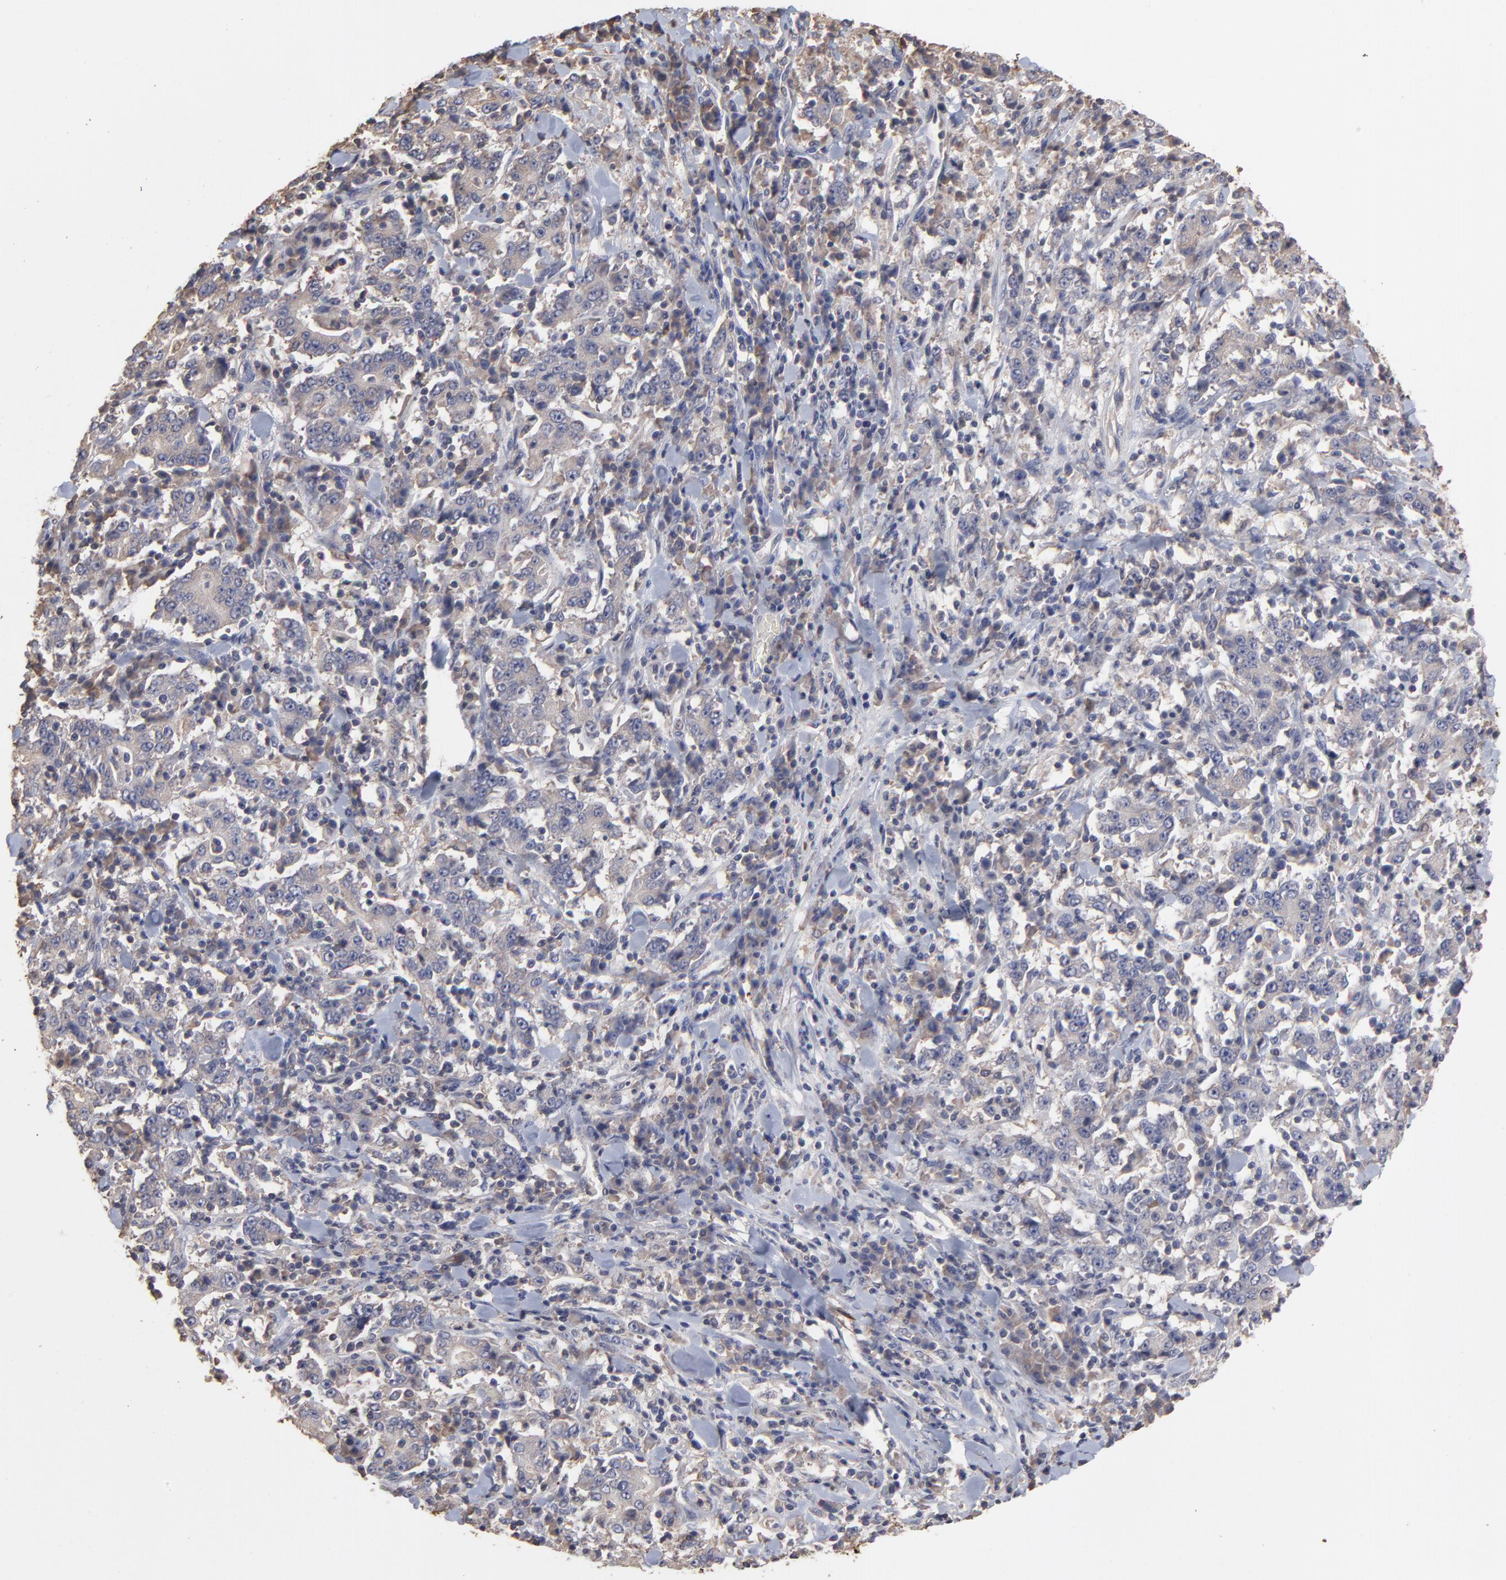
{"staining": {"intensity": "moderate", "quantity": ">75%", "location": "cytoplasmic/membranous"}, "tissue": "stomach cancer", "cell_type": "Tumor cells", "image_type": "cancer", "snomed": [{"axis": "morphology", "description": "Normal tissue, NOS"}, {"axis": "morphology", "description": "Adenocarcinoma, NOS"}, {"axis": "topography", "description": "Stomach, upper"}, {"axis": "topography", "description": "Stomach"}], "caption": "Adenocarcinoma (stomach) stained for a protein (brown) demonstrates moderate cytoplasmic/membranous positive expression in about >75% of tumor cells.", "gene": "TANGO2", "patient": {"sex": "male", "age": 59}}